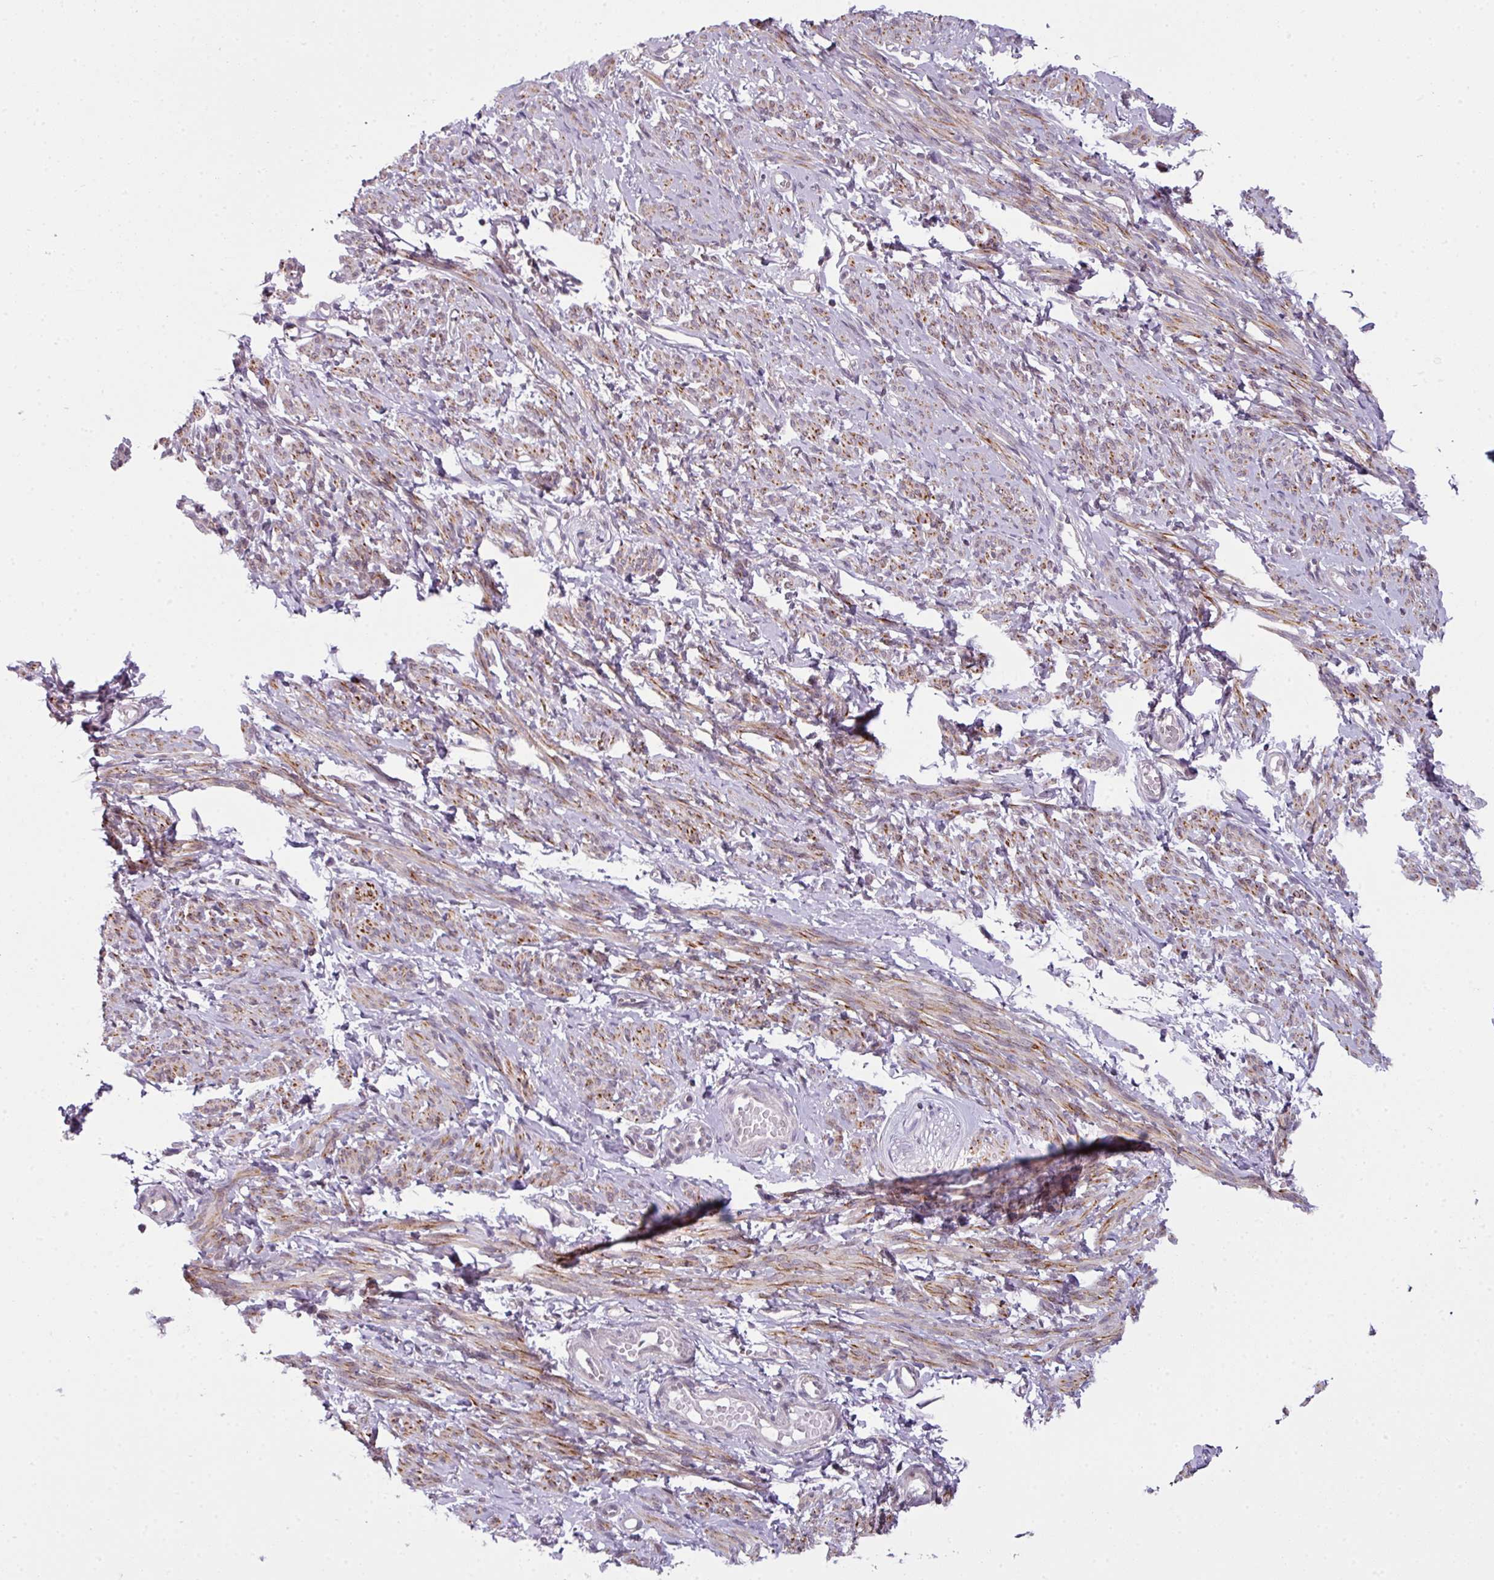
{"staining": {"intensity": "moderate", "quantity": "25%-75%", "location": "cytoplasmic/membranous,nuclear"}, "tissue": "smooth muscle", "cell_type": "Smooth muscle cells", "image_type": "normal", "snomed": [{"axis": "morphology", "description": "Normal tissue, NOS"}, {"axis": "topography", "description": "Smooth muscle"}], "caption": "Normal smooth muscle was stained to show a protein in brown. There is medium levels of moderate cytoplasmic/membranous,nuclear expression in about 25%-75% of smooth muscle cells.", "gene": "DERPC", "patient": {"sex": "female", "age": 65}}